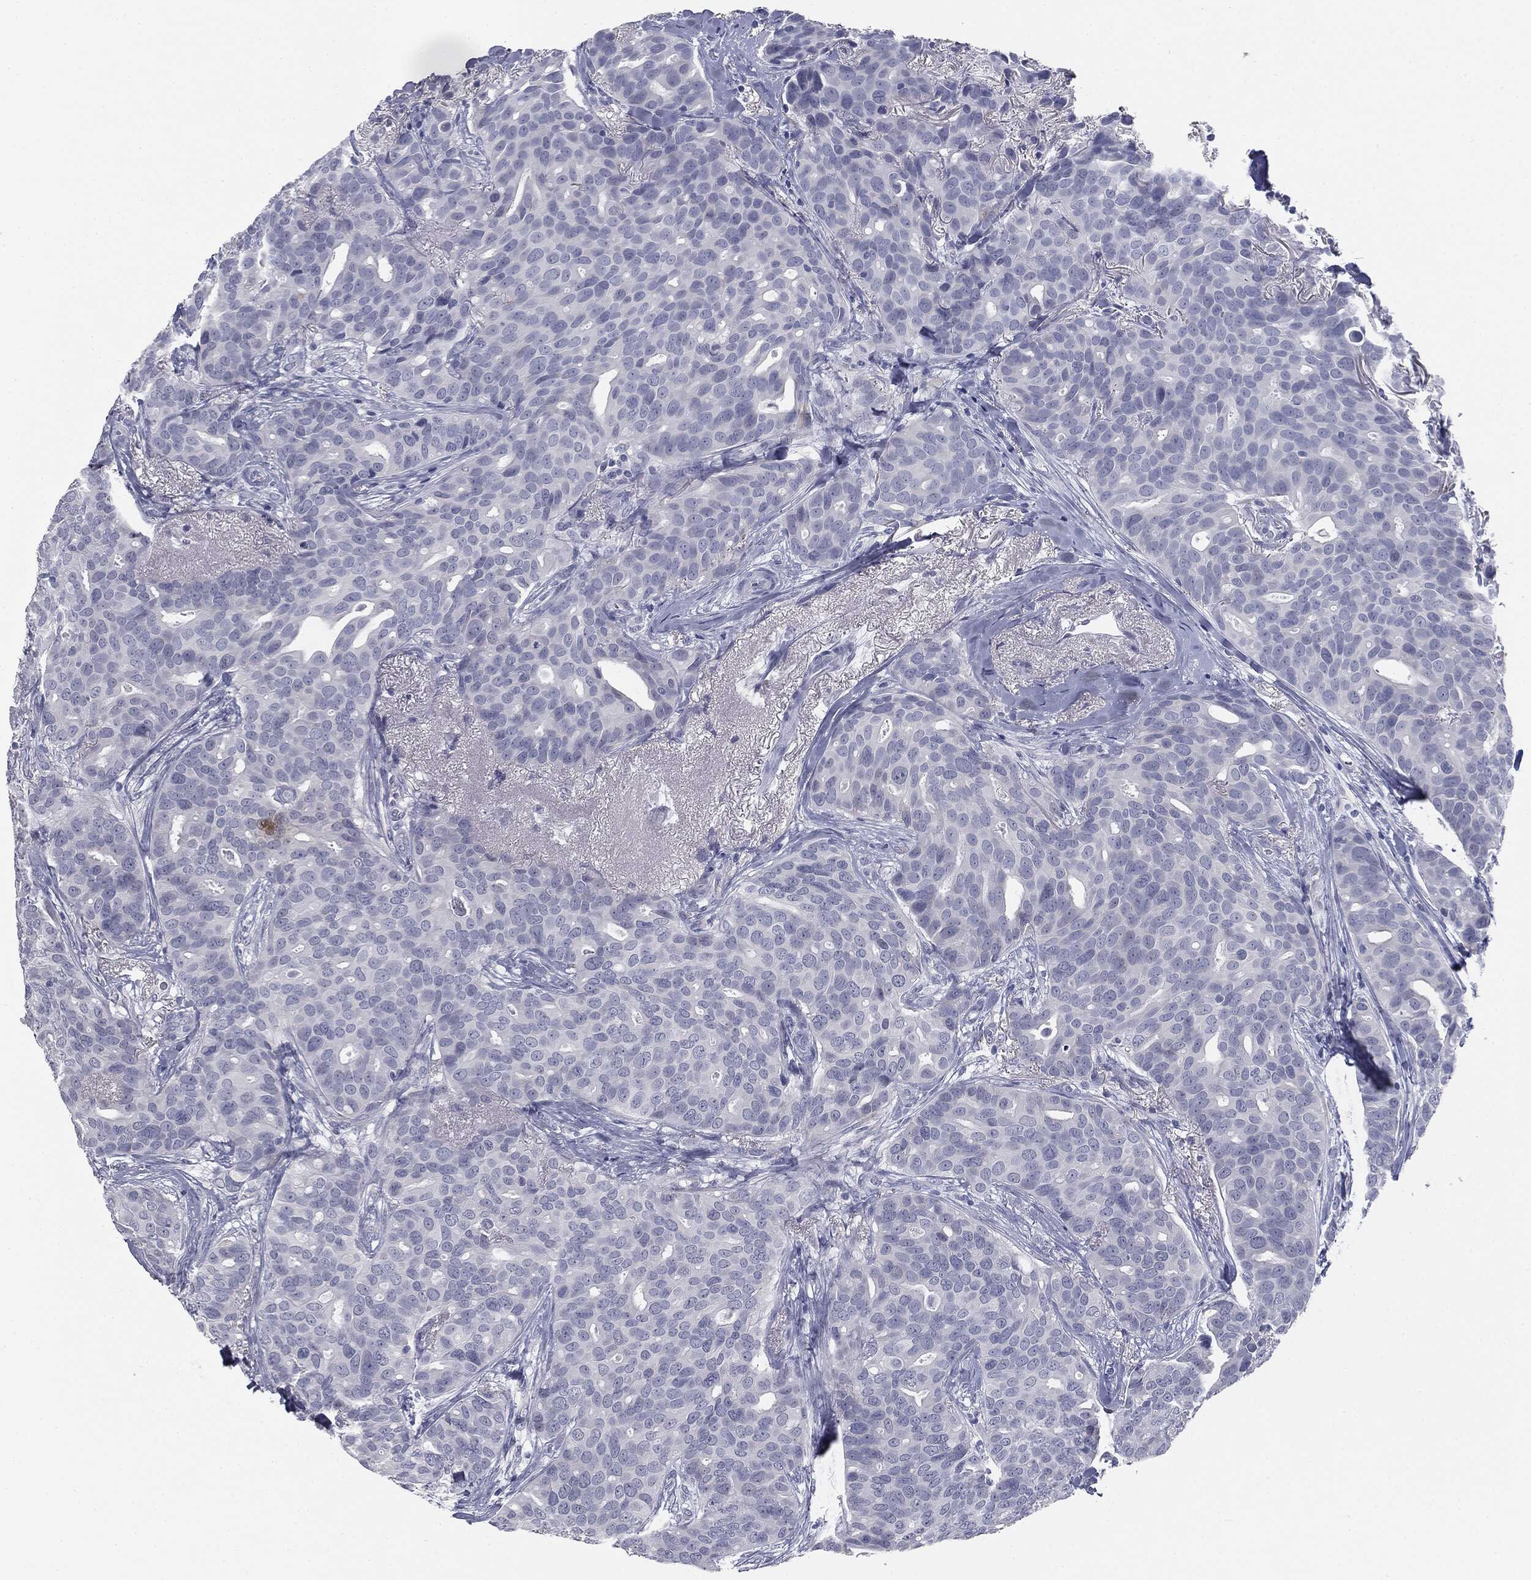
{"staining": {"intensity": "negative", "quantity": "none", "location": "none"}, "tissue": "breast cancer", "cell_type": "Tumor cells", "image_type": "cancer", "snomed": [{"axis": "morphology", "description": "Duct carcinoma"}, {"axis": "topography", "description": "Breast"}], "caption": "Tumor cells are negative for brown protein staining in breast cancer.", "gene": "MUC5AC", "patient": {"sex": "female", "age": 54}}